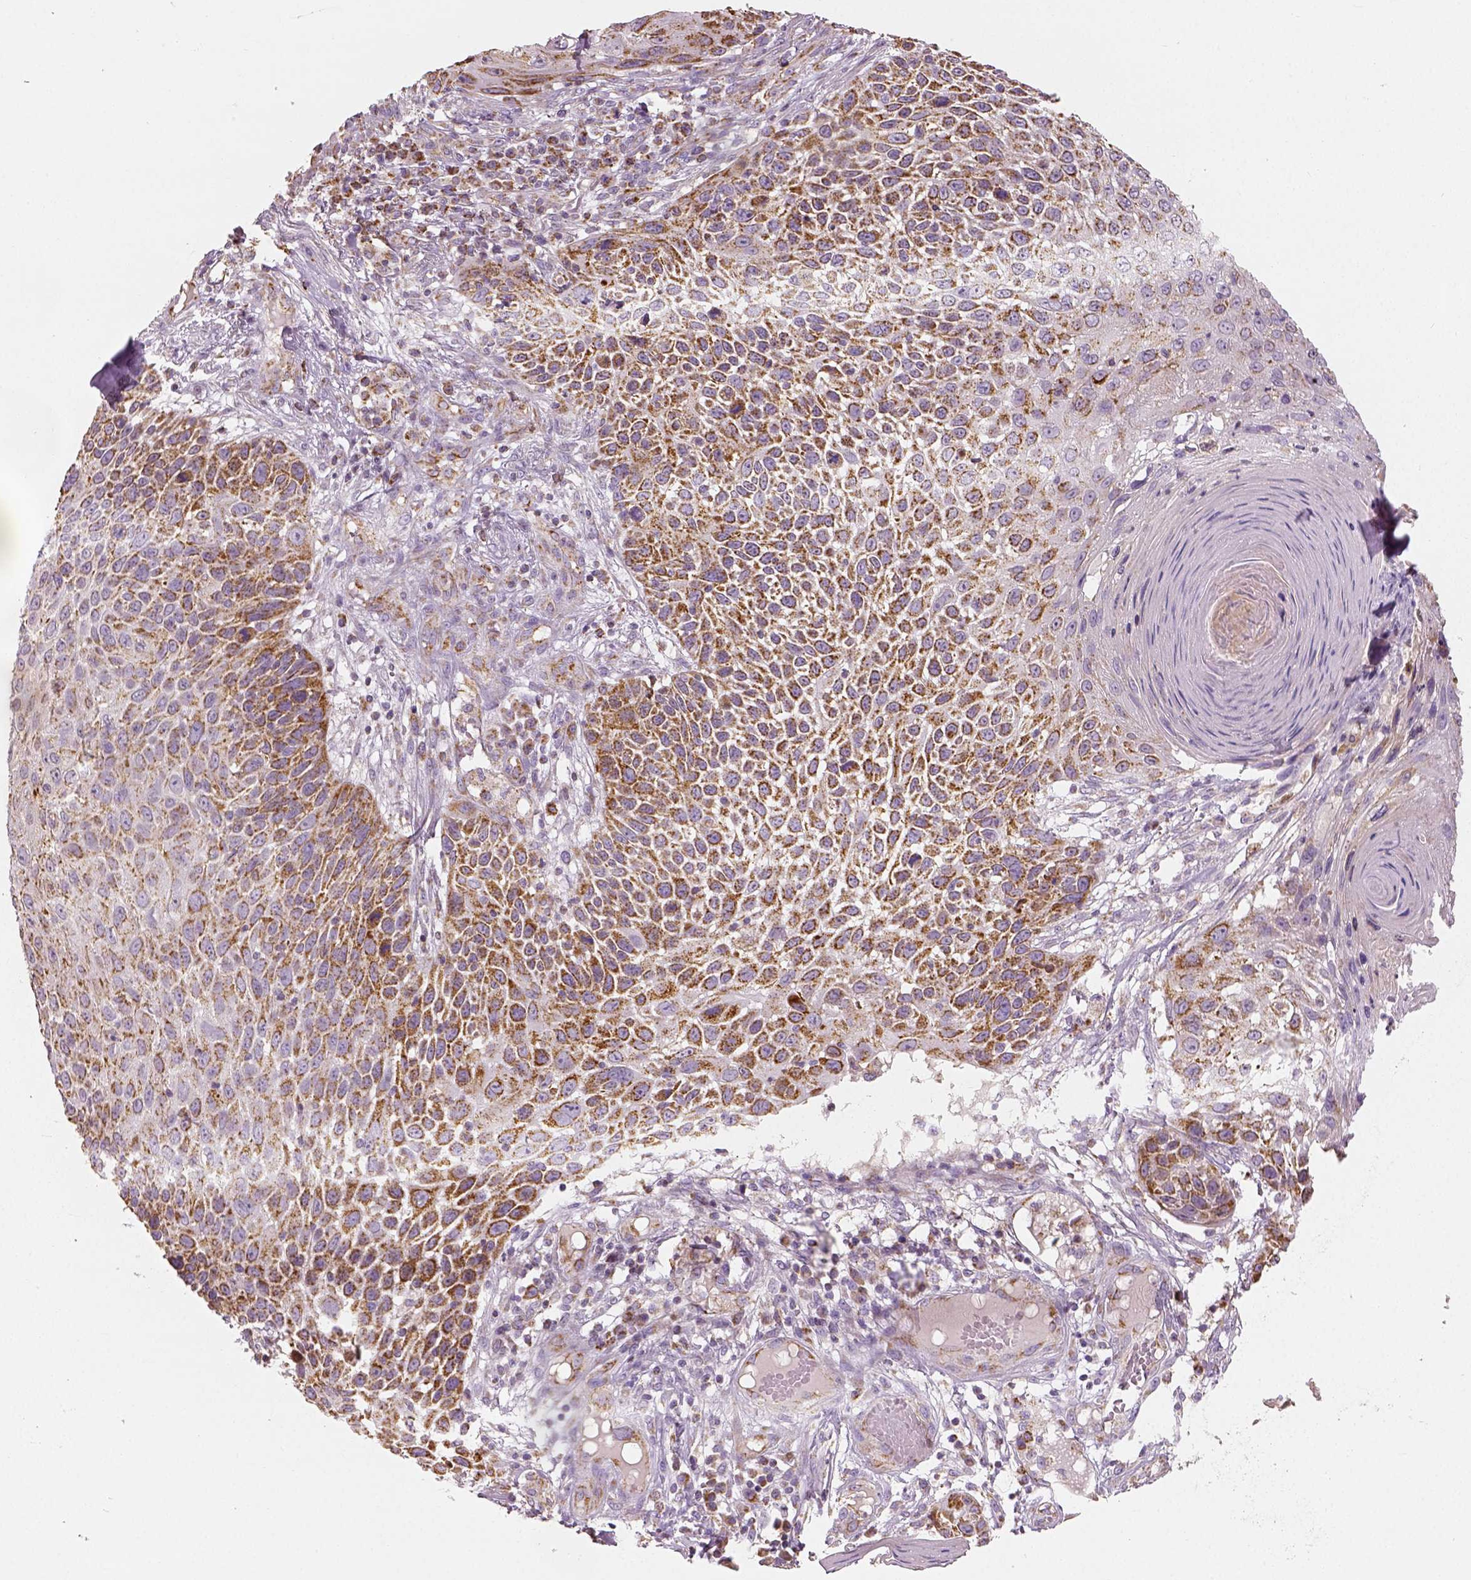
{"staining": {"intensity": "moderate", "quantity": ">75%", "location": "cytoplasmic/membranous"}, "tissue": "skin cancer", "cell_type": "Tumor cells", "image_type": "cancer", "snomed": [{"axis": "morphology", "description": "Squamous cell carcinoma, NOS"}, {"axis": "topography", "description": "Skin"}], "caption": "Skin squamous cell carcinoma stained with a protein marker shows moderate staining in tumor cells.", "gene": "PGAM5", "patient": {"sex": "male", "age": 92}}